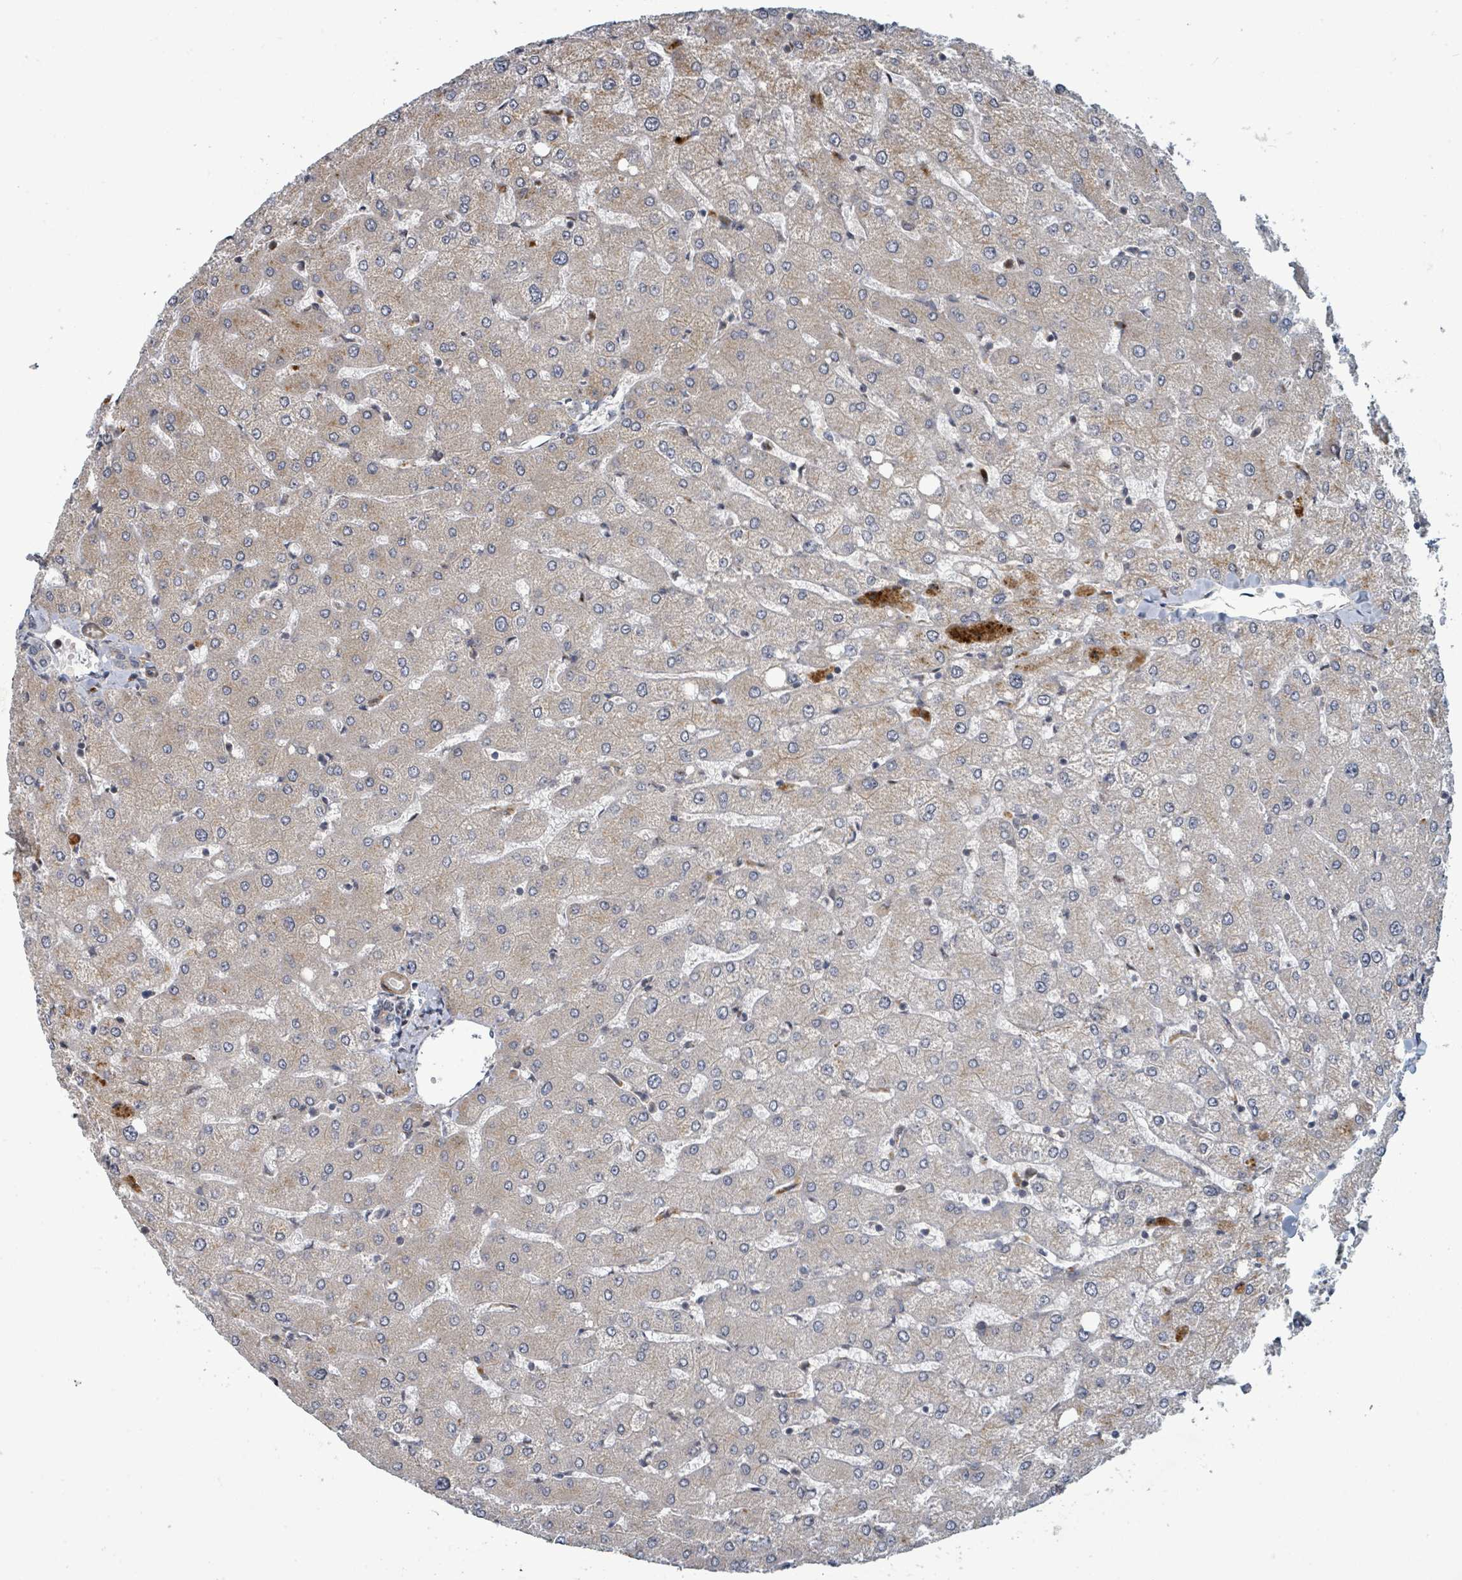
{"staining": {"intensity": "negative", "quantity": "none", "location": "none"}, "tissue": "liver", "cell_type": "Cholangiocytes", "image_type": "normal", "snomed": [{"axis": "morphology", "description": "Normal tissue, NOS"}, {"axis": "topography", "description": "Liver"}], "caption": "DAB (3,3'-diaminobenzidine) immunohistochemical staining of normal human liver exhibits no significant positivity in cholangiocytes. Brightfield microscopy of immunohistochemistry stained with DAB (3,3'-diaminobenzidine) (brown) and hematoxylin (blue), captured at high magnification.", "gene": "GTF3C1", "patient": {"sex": "female", "age": 54}}